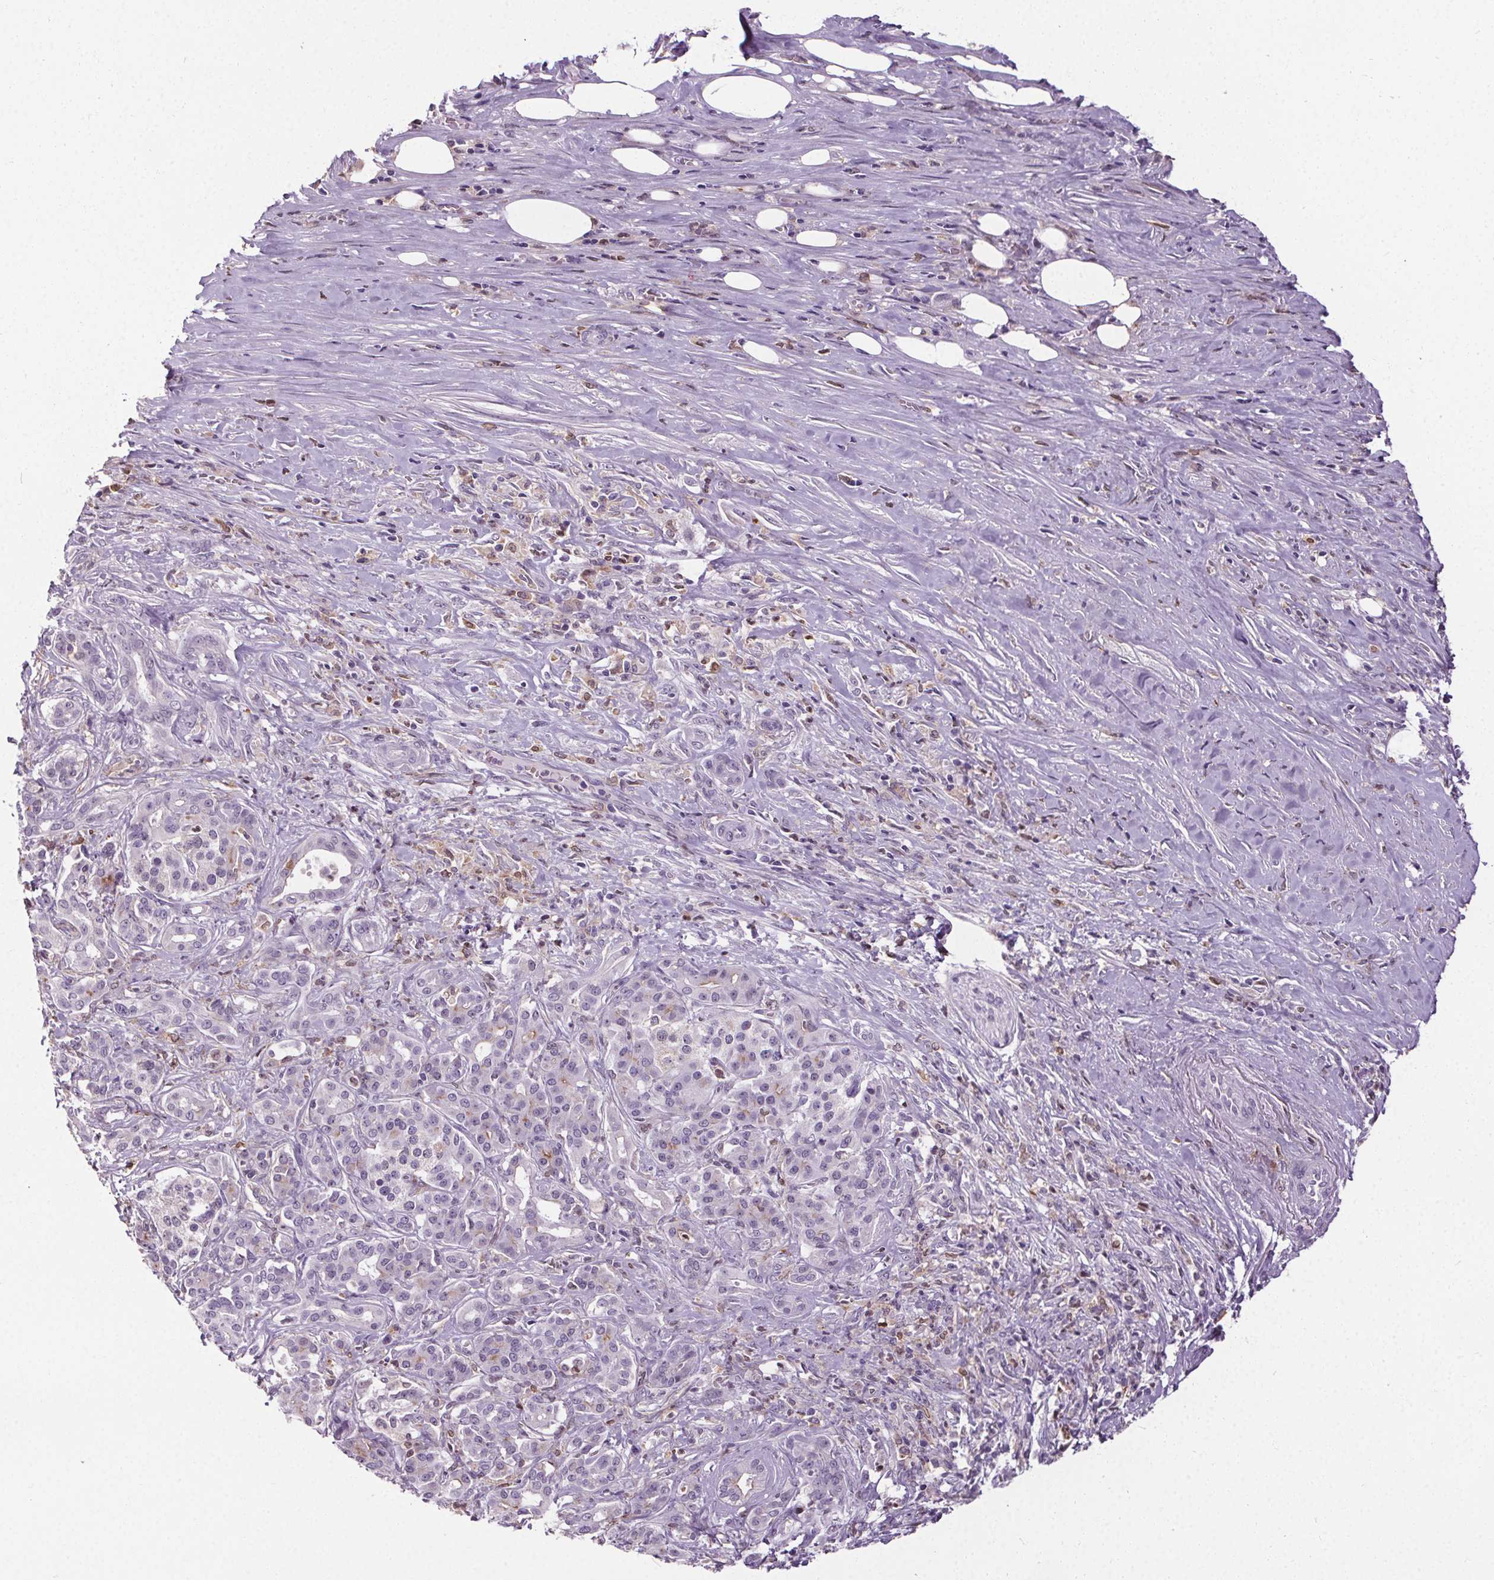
{"staining": {"intensity": "negative", "quantity": "none", "location": "none"}, "tissue": "pancreatic cancer", "cell_type": "Tumor cells", "image_type": "cancer", "snomed": [{"axis": "morphology", "description": "Normal tissue, NOS"}, {"axis": "morphology", "description": "Inflammation, NOS"}, {"axis": "morphology", "description": "Adenocarcinoma, NOS"}, {"axis": "topography", "description": "Pancreas"}], "caption": "This is a micrograph of immunohistochemistry staining of pancreatic cancer (adenocarcinoma), which shows no positivity in tumor cells. (DAB immunohistochemistry, high magnification).", "gene": "TMEM240", "patient": {"sex": "male", "age": 57}}